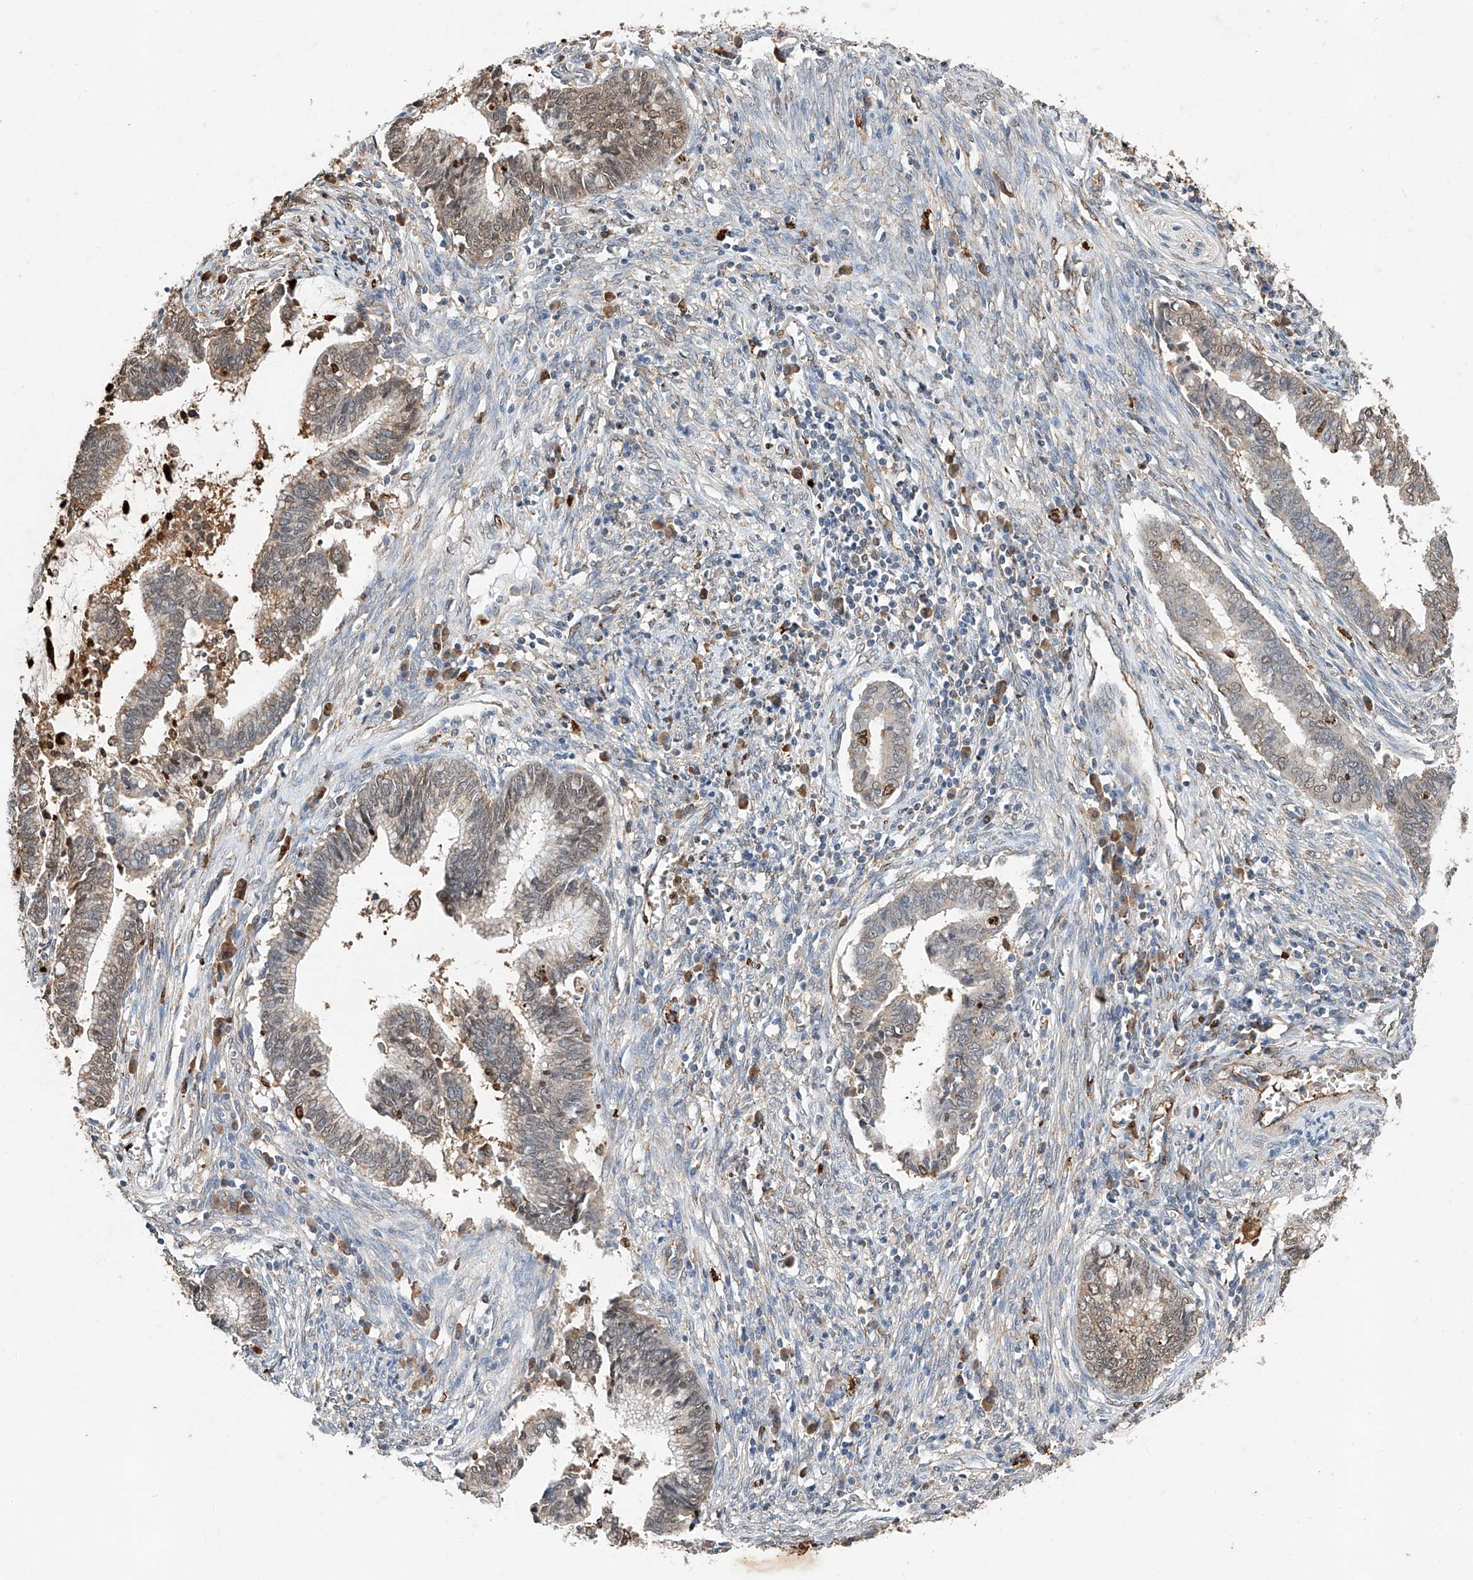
{"staining": {"intensity": "moderate", "quantity": "25%-75%", "location": "cytoplasmic/membranous,nuclear"}, "tissue": "cervical cancer", "cell_type": "Tumor cells", "image_type": "cancer", "snomed": [{"axis": "morphology", "description": "Adenocarcinoma, NOS"}, {"axis": "topography", "description": "Cervix"}], "caption": "A medium amount of moderate cytoplasmic/membranous and nuclear expression is identified in approximately 25%-75% of tumor cells in adenocarcinoma (cervical) tissue.", "gene": "CTDP1", "patient": {"sex": "female", "age": 44}}